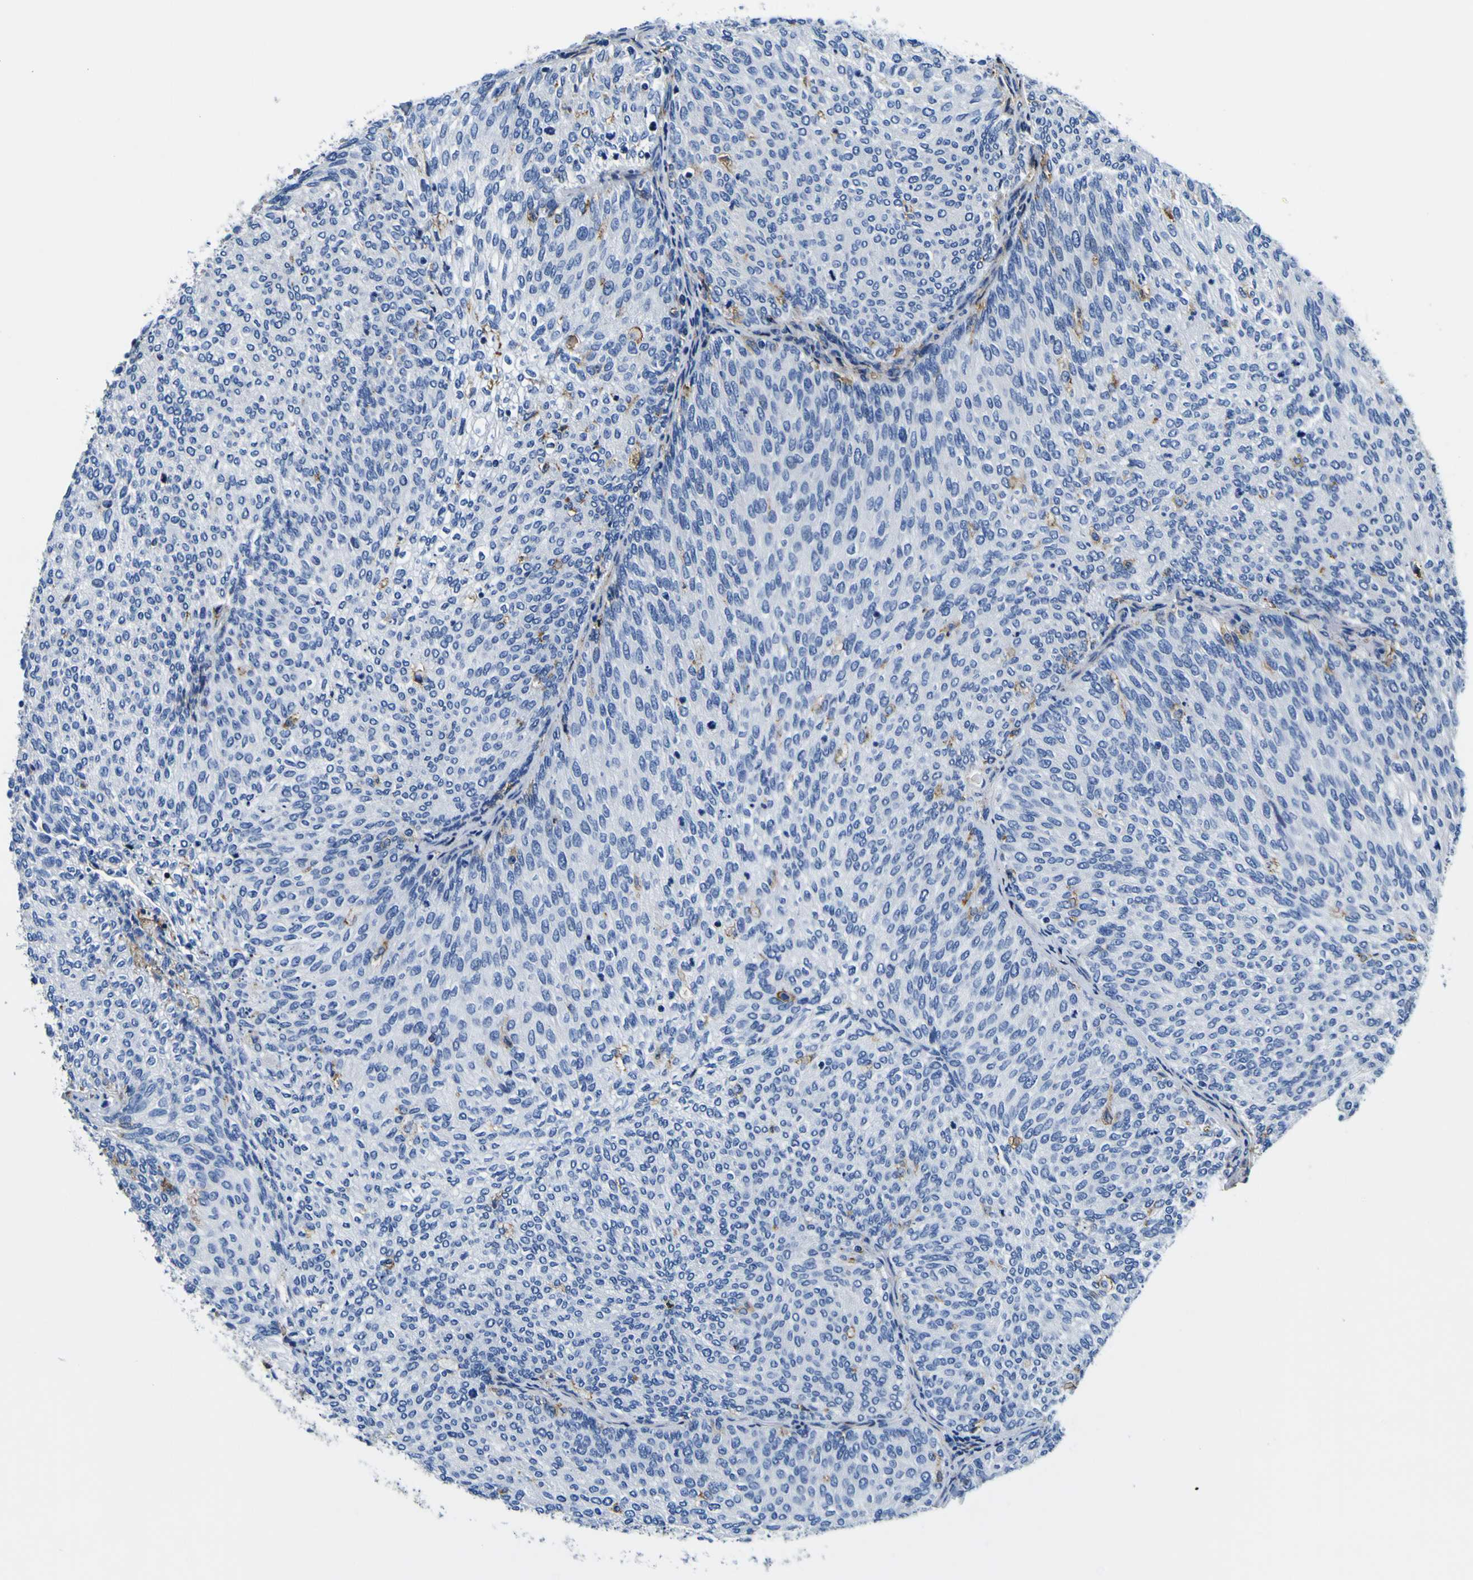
{"staining": {"intensity": "moderate", "quantity": "<25%", "location": "cytoplasmic/membranous"}, "tissue": "urothelial cancer", "cell_type": "Tumor cells", "image_type": "cancer", "snomed": [{"axis": "morphology", "description": "Urothelial carcinoma, Low grade"}, {"axis": "topography", "description": "Urinary bladder"}], "caption": "Moderate cytoplasmic/membranous expression for a protein is identified in approximately <25% of tumor cells of urothelial cancer using immunohistochemistry.", "gene": "PXDN", "patient": {"sex": "female", "age": 79}}